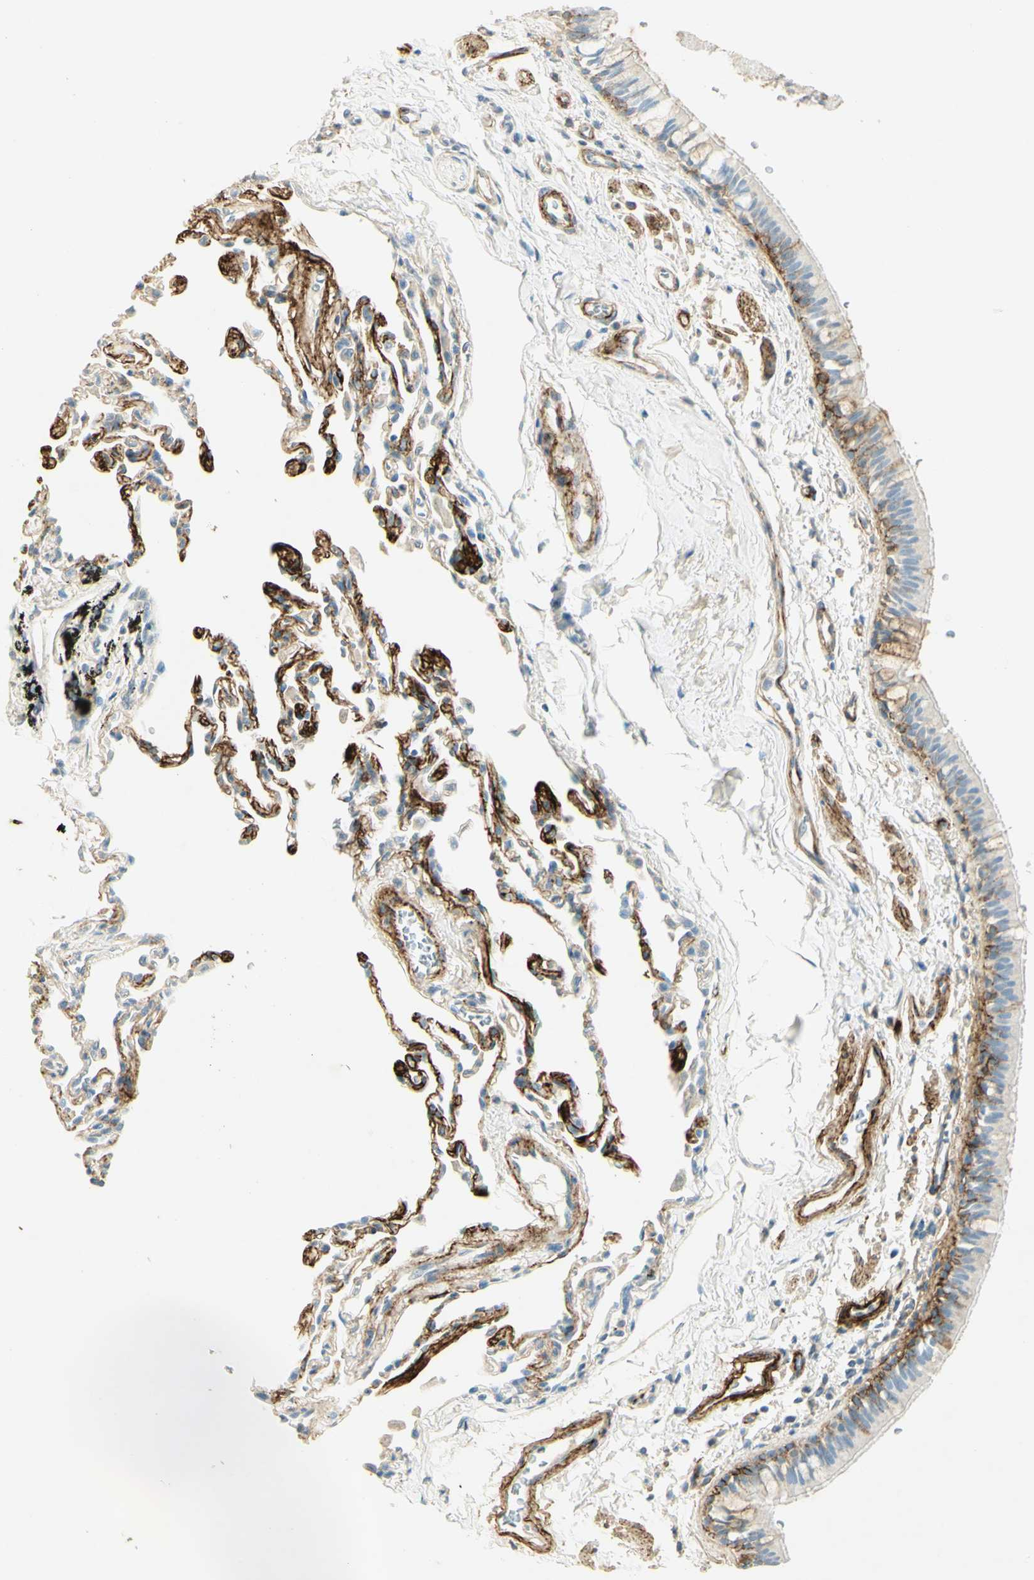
{"staining": {"intensity": "strong", "quantity": "25%-75%", "location": "cytoplasmic/membranous"}, "tissue": "bronchus", "cell_type": "Respiratory epithelial cells", "image_type": "normal", "snomed": [{"axis": "morphology", "description": "Normal tissue, NOS"}, {"axis": "topography", "description": "Bronchus"}, {"axis": "topography", "description": "Lung"}], "caption": "A brown stain highlights strong cytoplasmic/membranous expression of a protein in respiratory epithelial cells of normal human bronchus.", "gene": "TNN", "patient": {"sex": "male", "age": 64}}